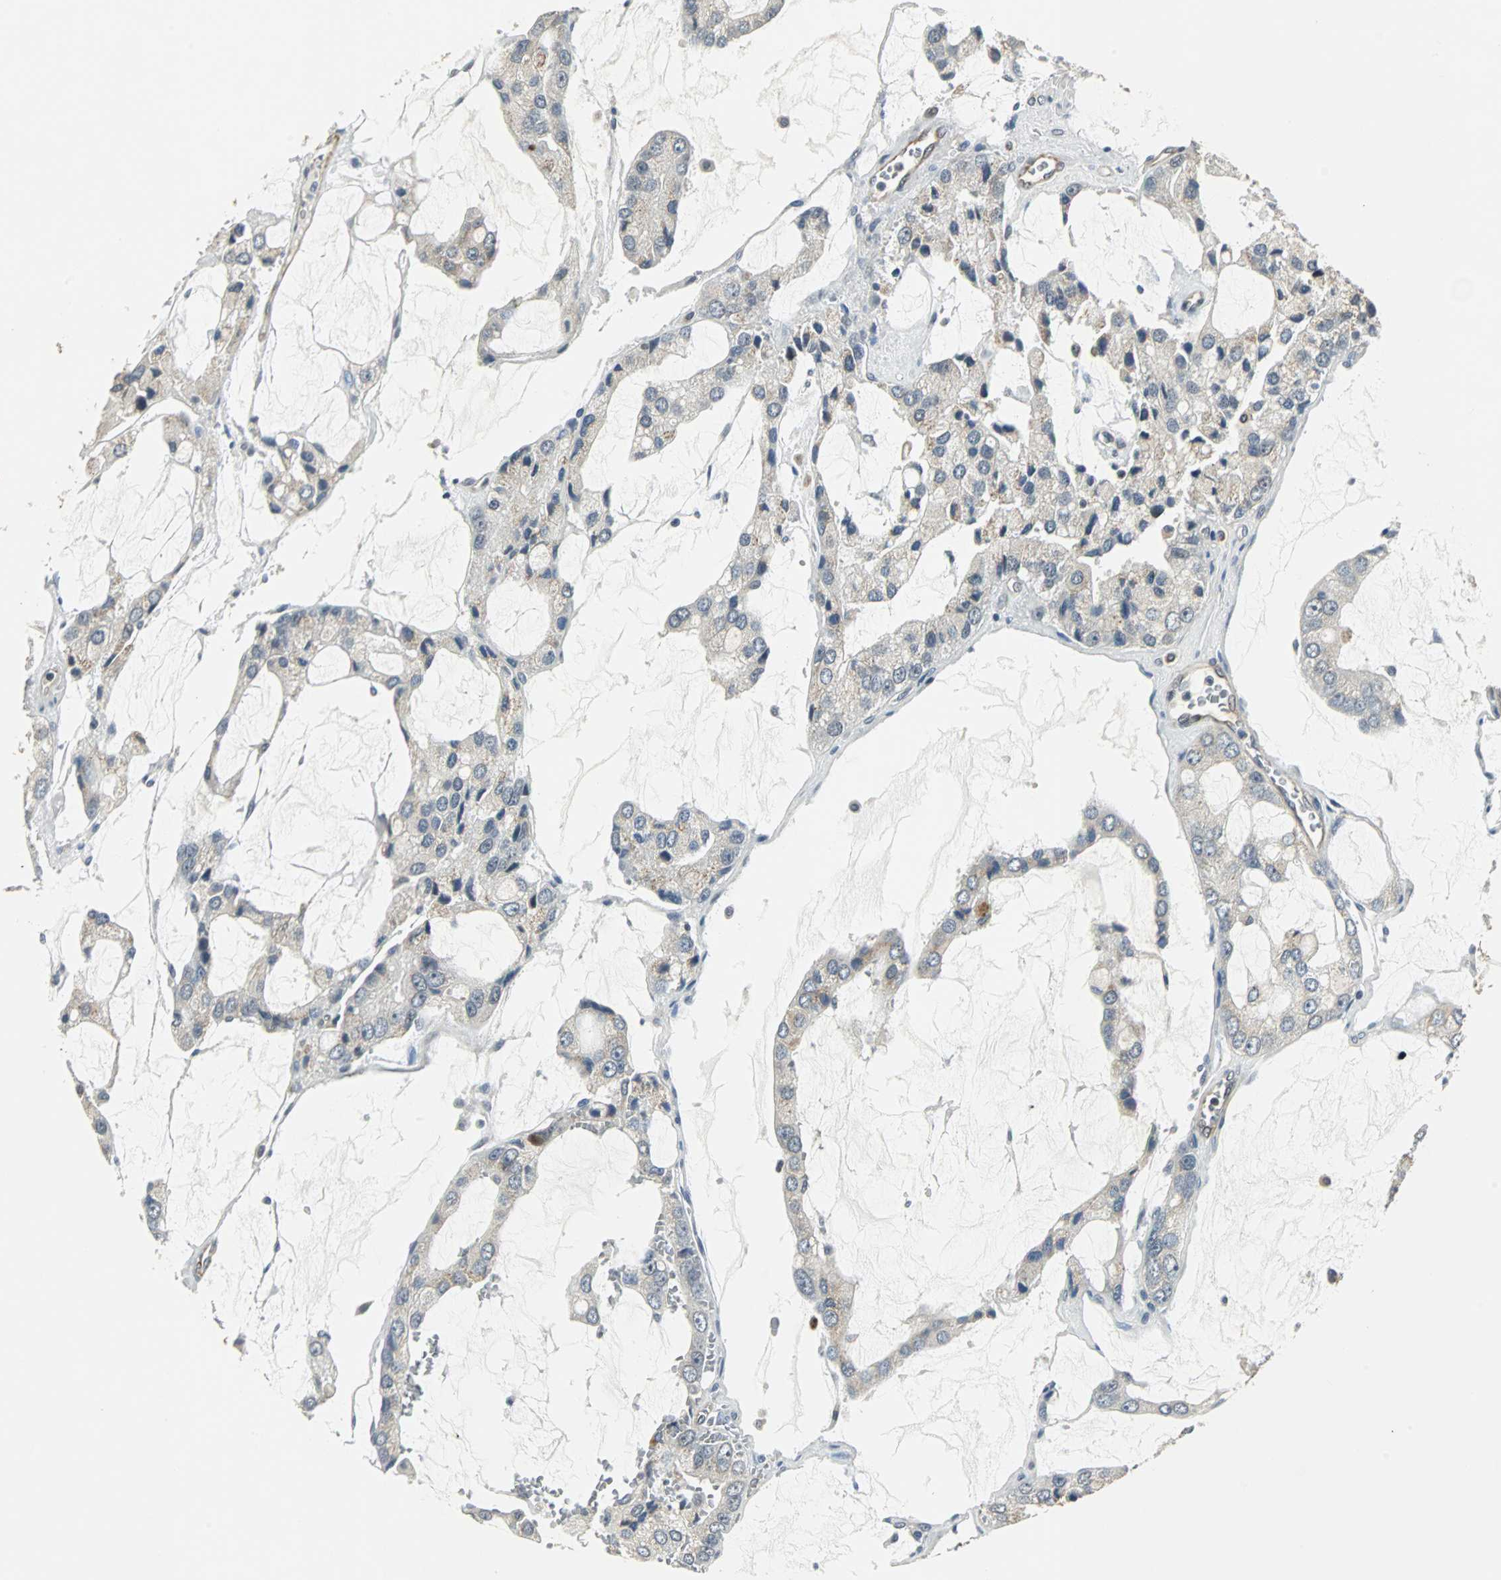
{"staining": {"intensity": "negative", "quantity": "none", "location": "none"}, "tissue": "prostate cancer", "cell_type": "Tumor cells", "image_type": "cancer", "snomed": [{"axis": "morphology", "description": "Adenocarcinoma, High grade"}, {"axis": "topography", "description": "Prostate"}], "caption": "High power microscopy micrograph of an IHC histopathology image of high-grade adenocarcinoma (prostate), revealing no significant expression in tumor cells.", "gene": "MED4", "patient": {"sex": "male", "age": 67}}